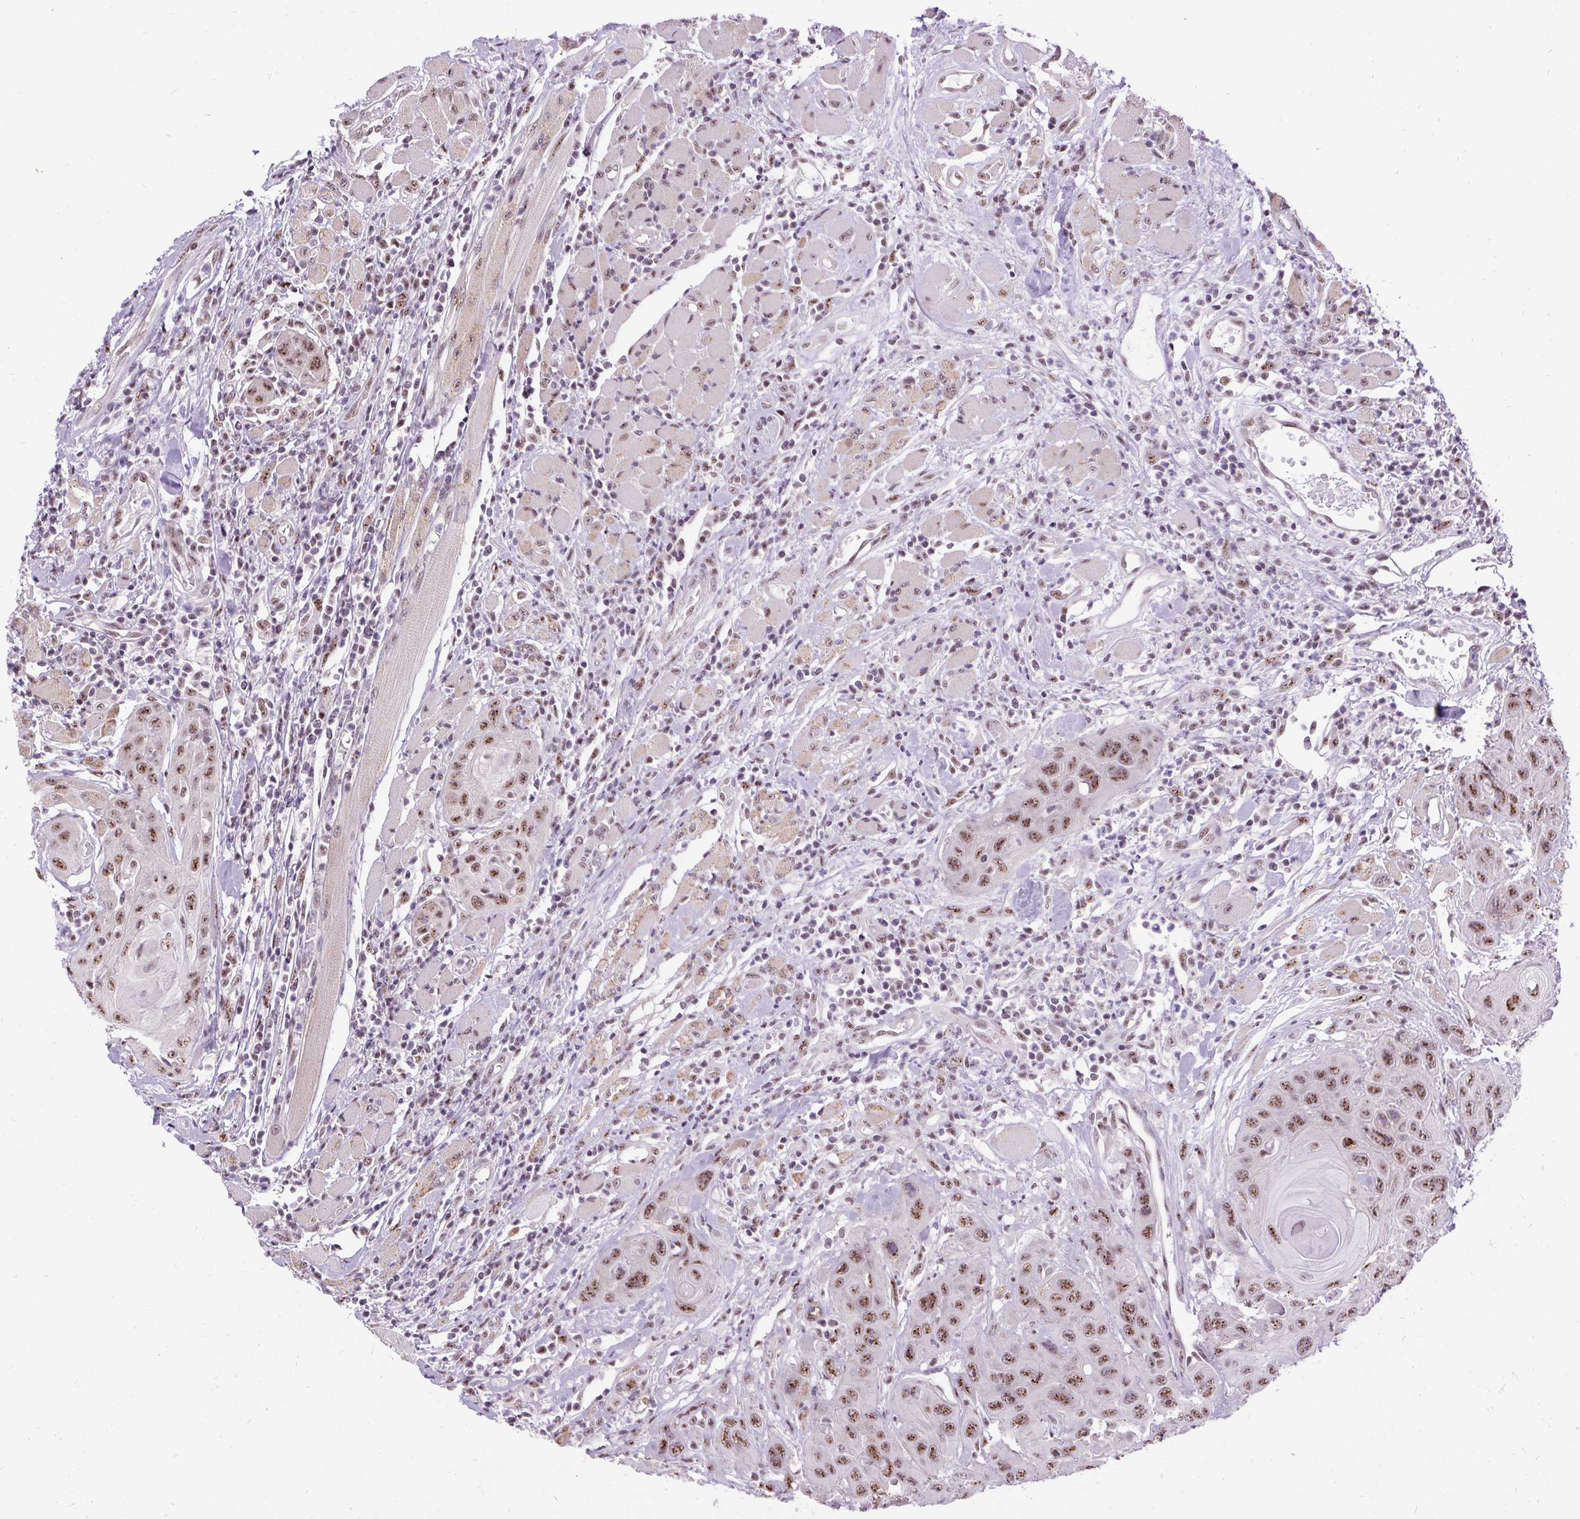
{"staining": {"intensity": "moderate", "quantity": ">75%", "location": "nuclear"}, "tissue": "head and neck cancer", "cell_type": "Tumor cells", "image_type": "cancer", "snomed": [{"axis": "morphology", "description": "Squamous cell carcinoma, NOS"}, {"axis": "topography", "description": "Head-Neck"}], "caption": "Head and neck cancer (squamous cell carcinoma) stained for a protein (brown) demonstrates moderate nuclear positive staining in about >75% of tumor cells.", "gene": "SMC5", "patient": {"sex": "female", "age": 59}}